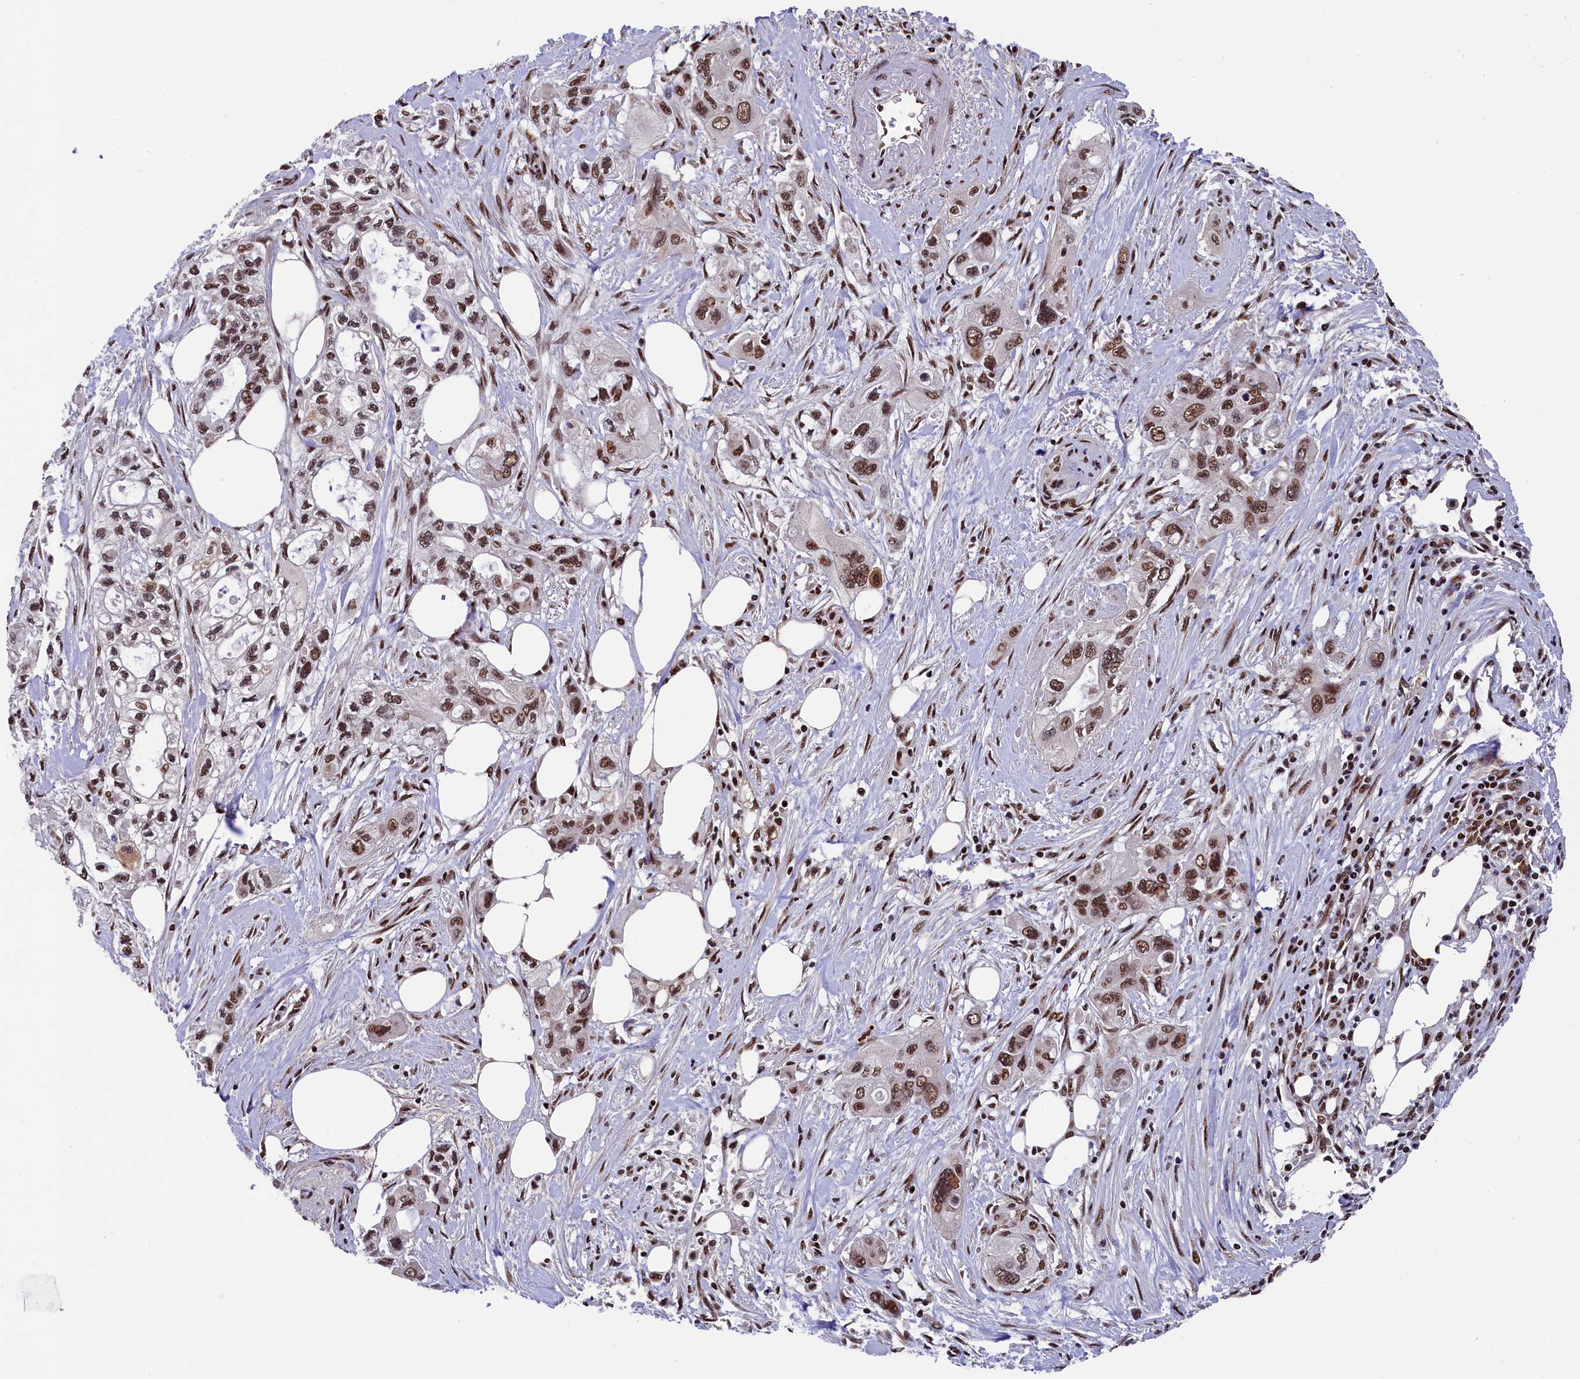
{"staining": {"intensity": "moderate", "quantity": ">75%", "location": "nuclear"}, "tissue": "pancreatic cancer", "cell_type": "Tumor cells", "image_type": "cancer", "snomed": [{"axis": "morphology", "description": "Adenocarcinoma, NOS"}, {"axis": "topography", "description": "Pancreas"}], "caption": "Human pancreatic cancer (adenocarcinoma) stained with a protein marker exhibits moderate staining in tumor cells.", "gene": "ADIG", "patient": {"sex": "male", "age": 75}}